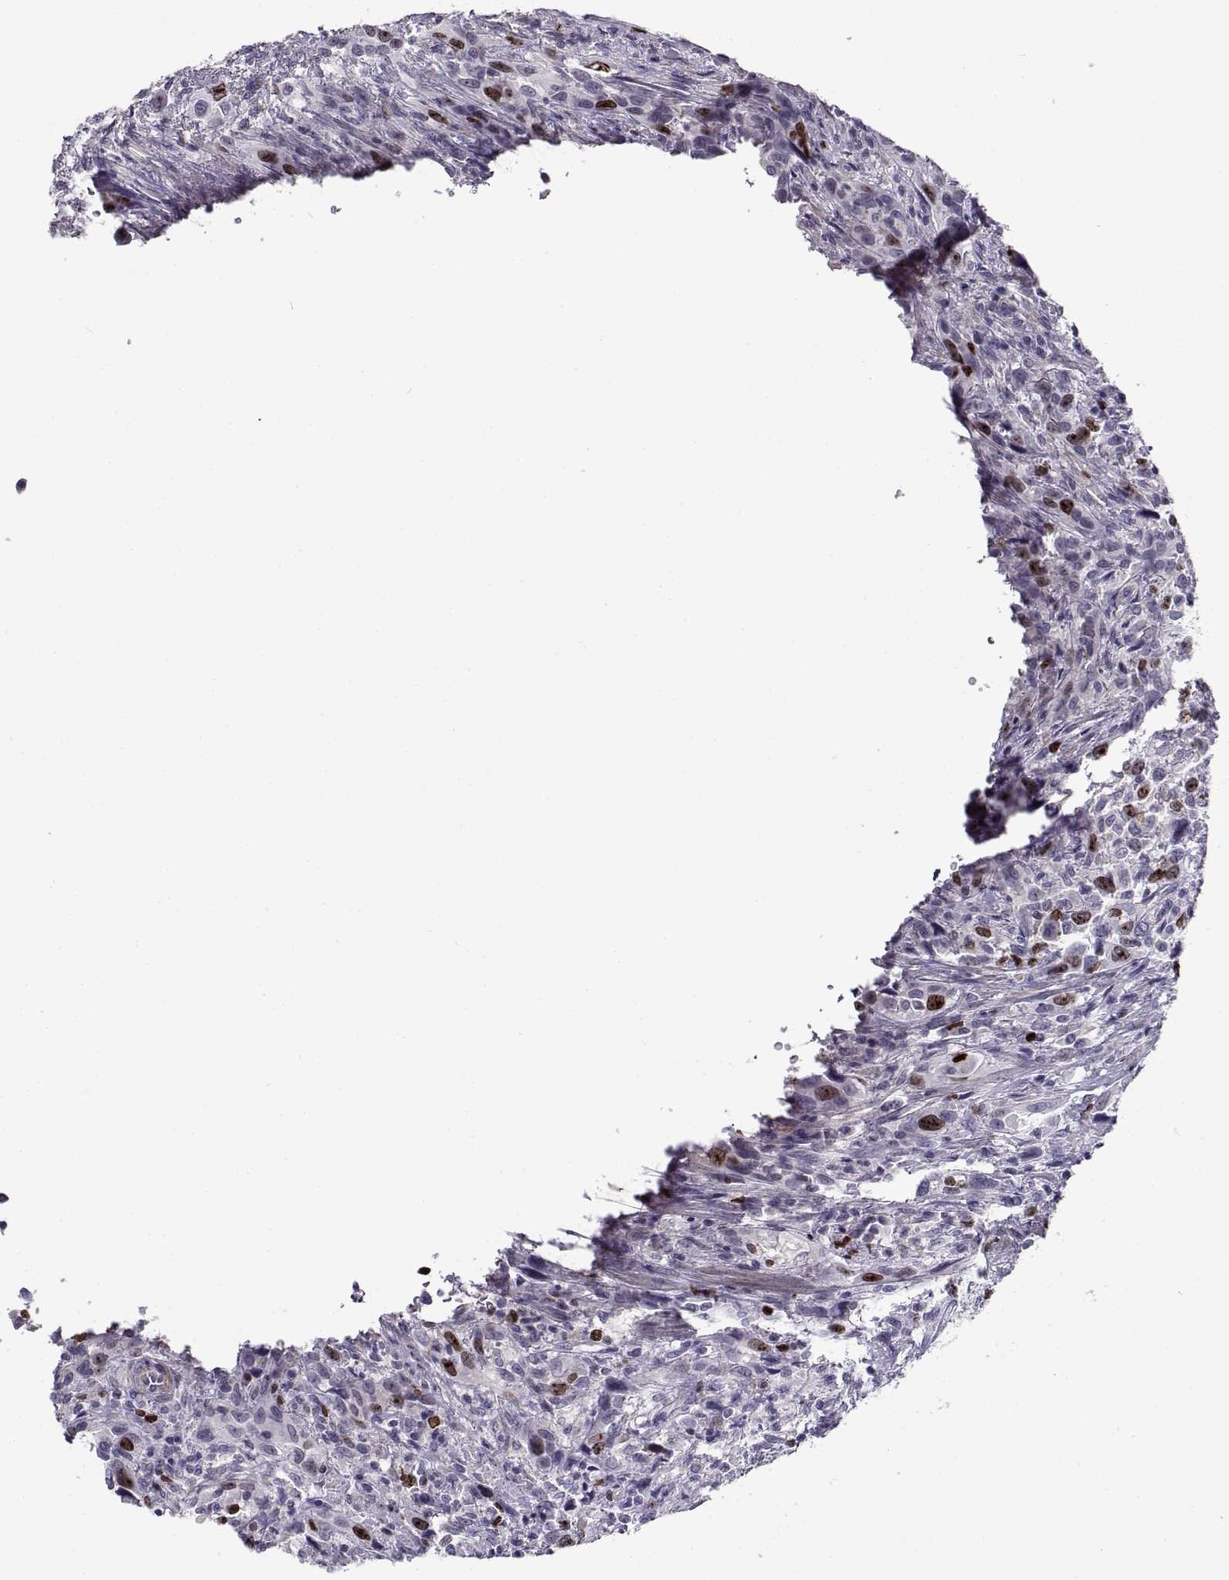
{"staining": {"intensity": "strong", "quantity": "<25%", "location": "nuclear"}, "tissue": "urothelial cancer", "cell_type": "Tumor cells", "image_type": "cancer", "snomed": [{"axis": "morphology", "description": "Urothelial carcinoma, NOS"}, {"axis": "morphology", "description": "Urothelial carcinoma, High grade"}, {"axis": "topography", "description": "Urinary bladder"}], "caption": "About <25% of tumor cells in human urothelial carcinoma (high-grade) show strong nuclear protein staining as visualized by brown immunohistochemical staining.", "gene": "NPW", "patient": {"sex": "female", "age": 64}}